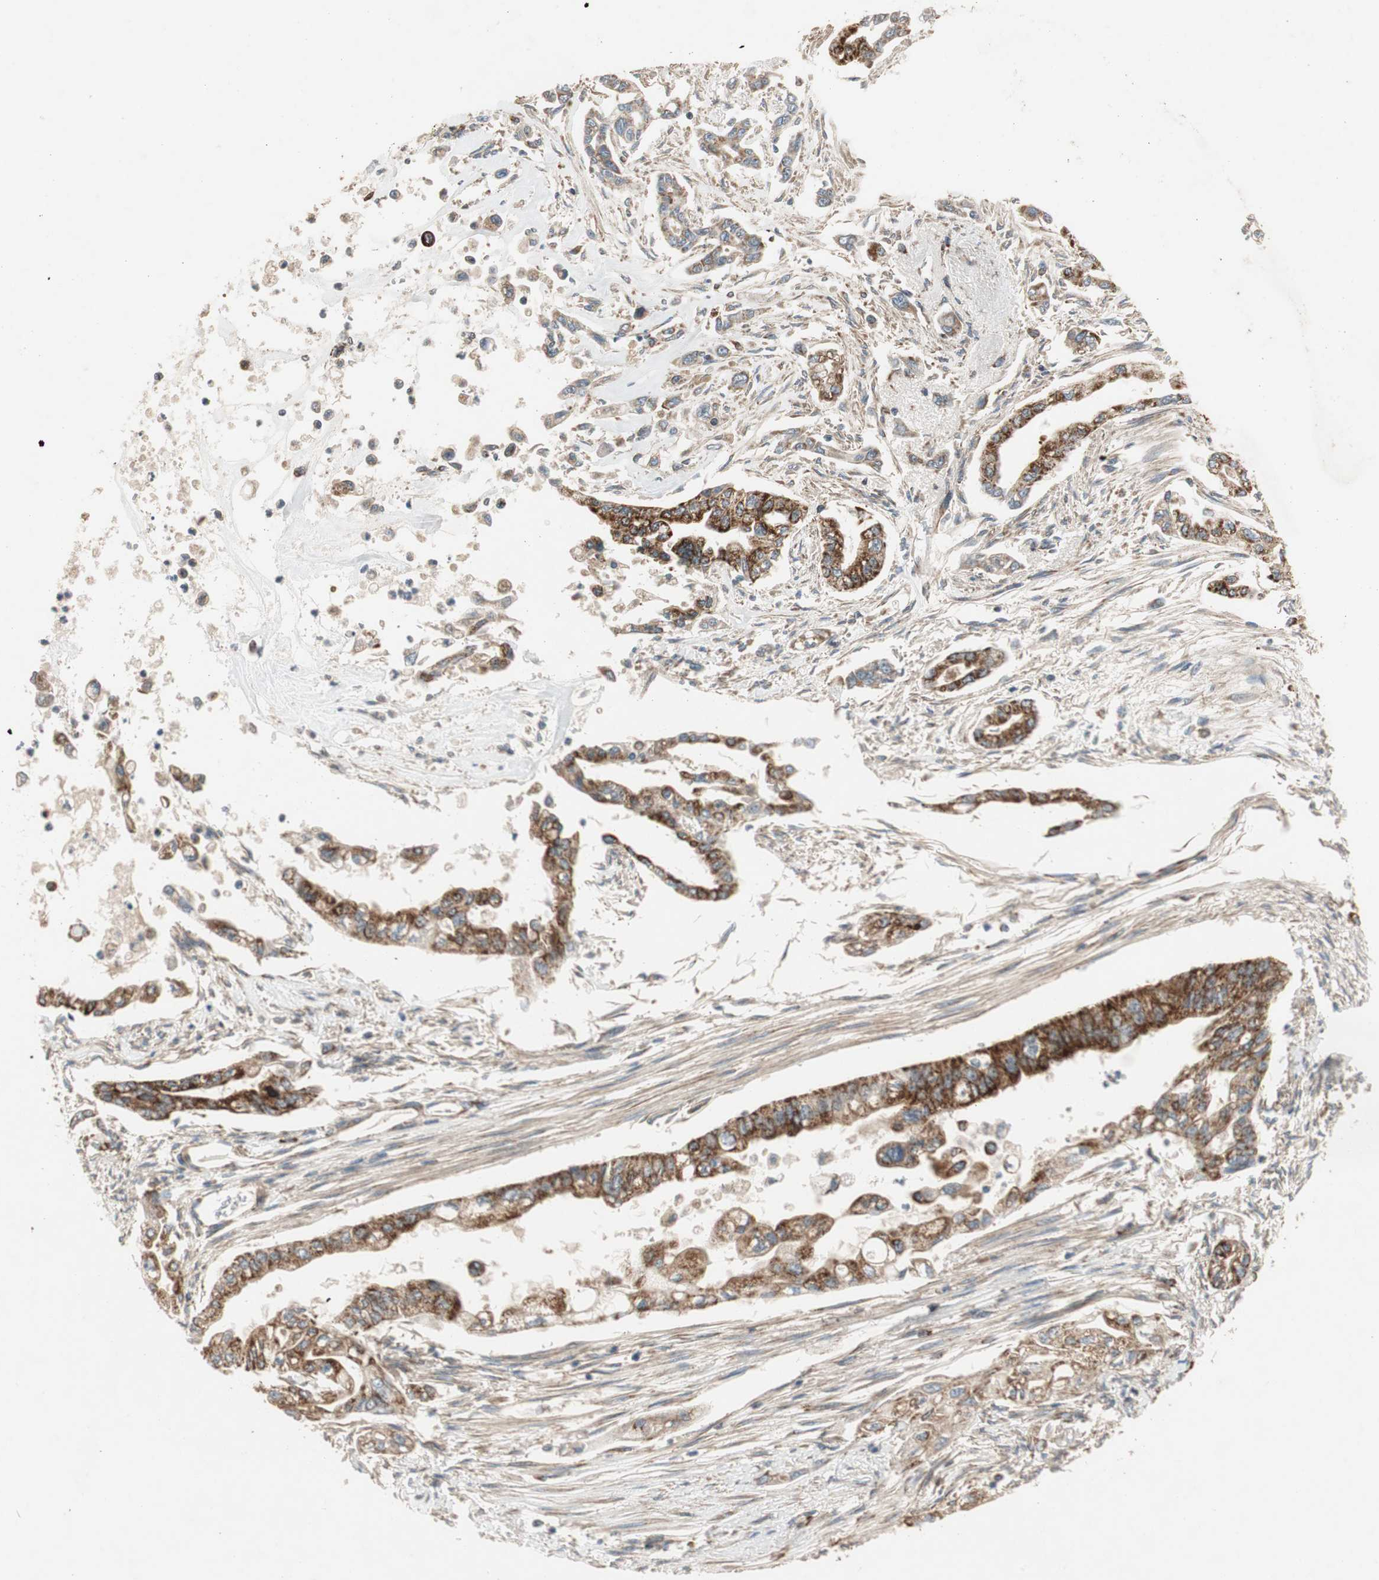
{"staining": {"intensity": "strong", "quantity": ">75%", "location": "cytoplasmic/membranous"}, "tissue": "pancreatic cancer", "cell_type": "Tumor cells", "image_type": "cancer", "snomed": [{"axis": "morphology", "description": "Normal tissue, NOS"}, {"axis": "topography", "description": "Pancreas"}], "caption": "Immunohistochemical staining of pancreatic cancer demonstrates high levels of strong cytoplasmic/membranous positivity in approximately >75% of tumor cells.", "gene": "AKAP1", "patient": {"sex": "male", "age": 42}}